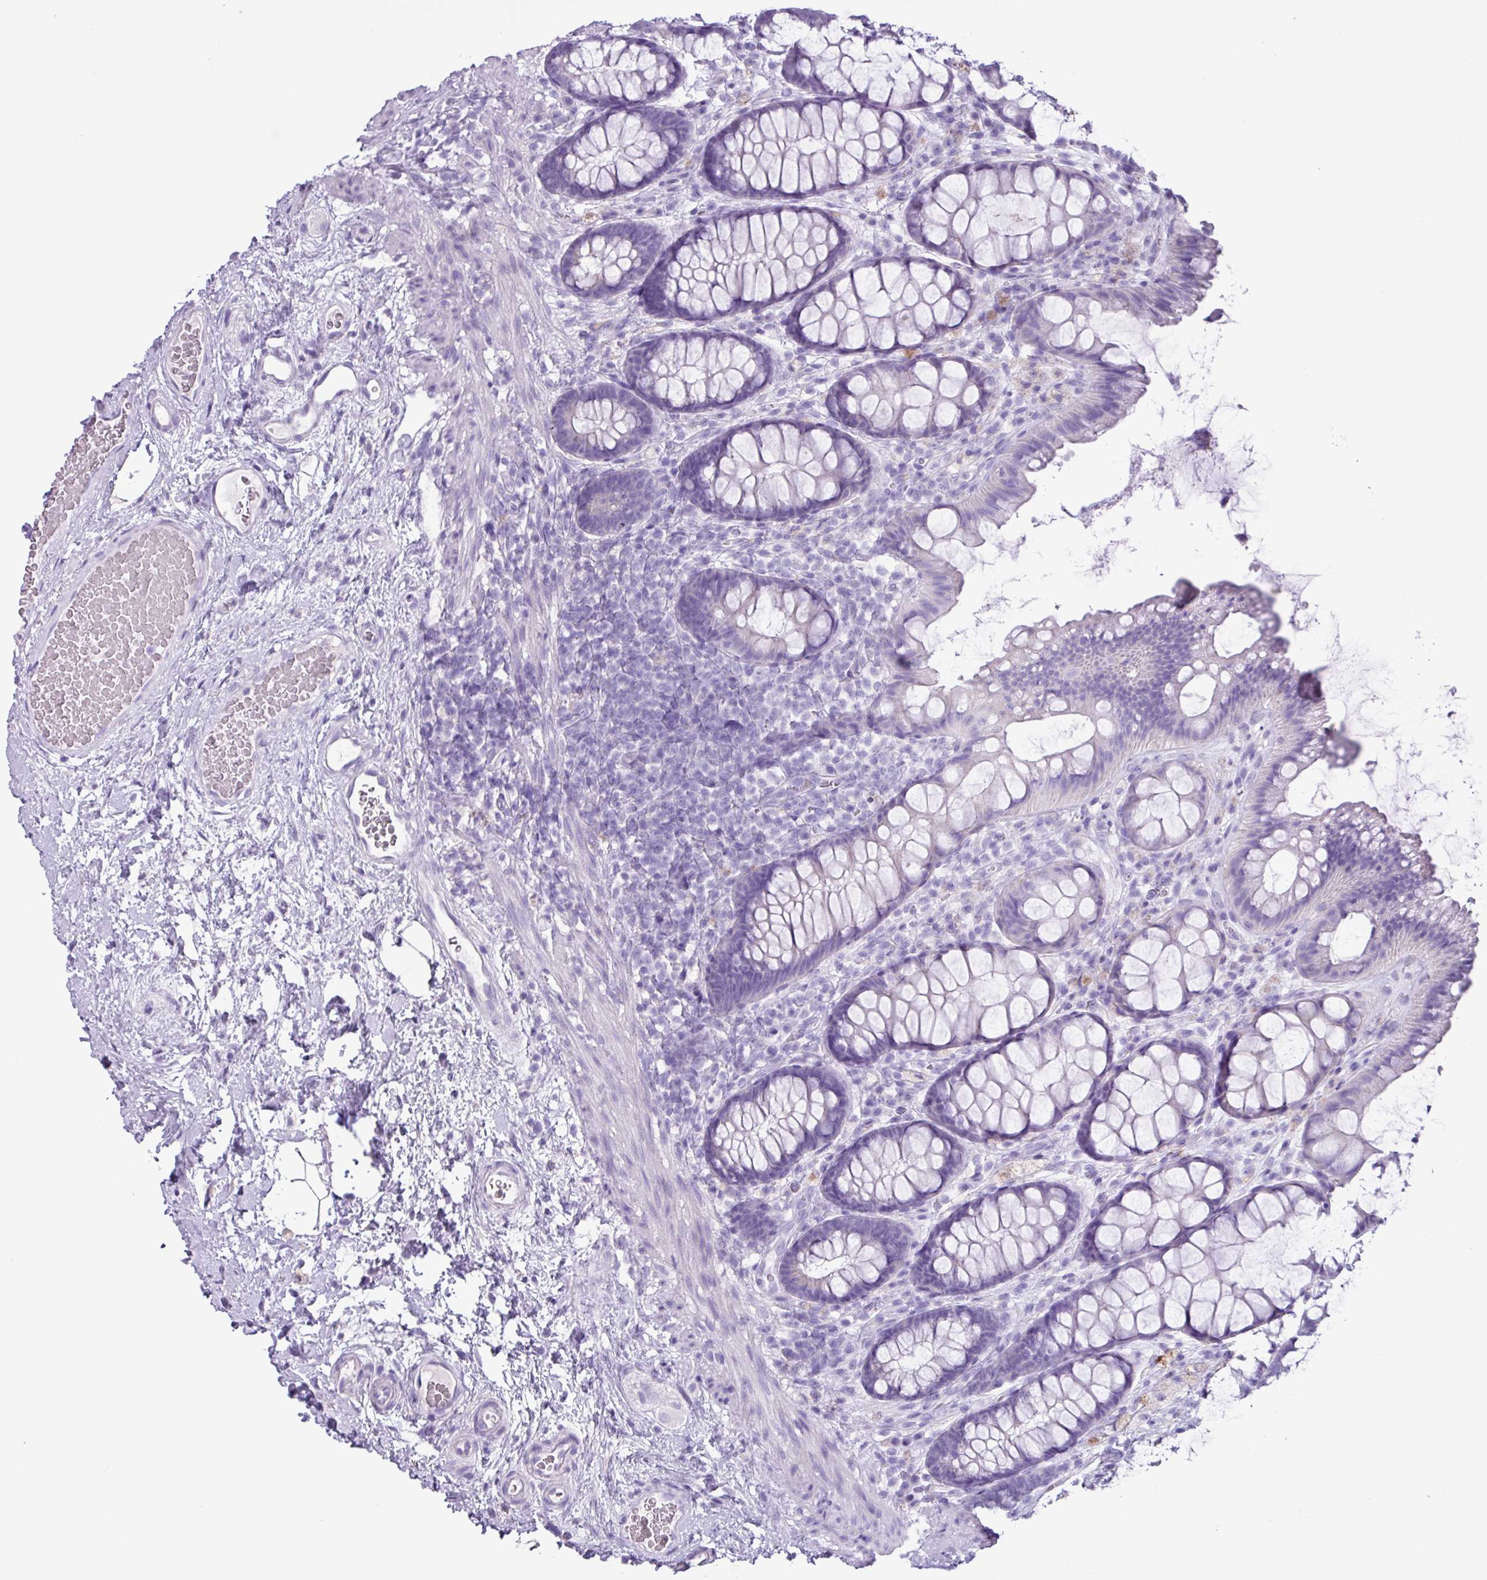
{"staining": {"intensity": "negative", "quantity": "none", "location": "none"}, "tissue": "rectum", "cell_type": "Glandular cells", "image_type": "normal", "snomed": [{"axis": "morphology", "description": "Normal tissue, NOS"}, {"axis": "topography", "description": "Rectum"}], "caption": "Rectum was stained to show a protein in brown. There is no significant positivity in glandular cells.", "gene": "AGO3", "patient": {"sex": "female", "age": 67}}